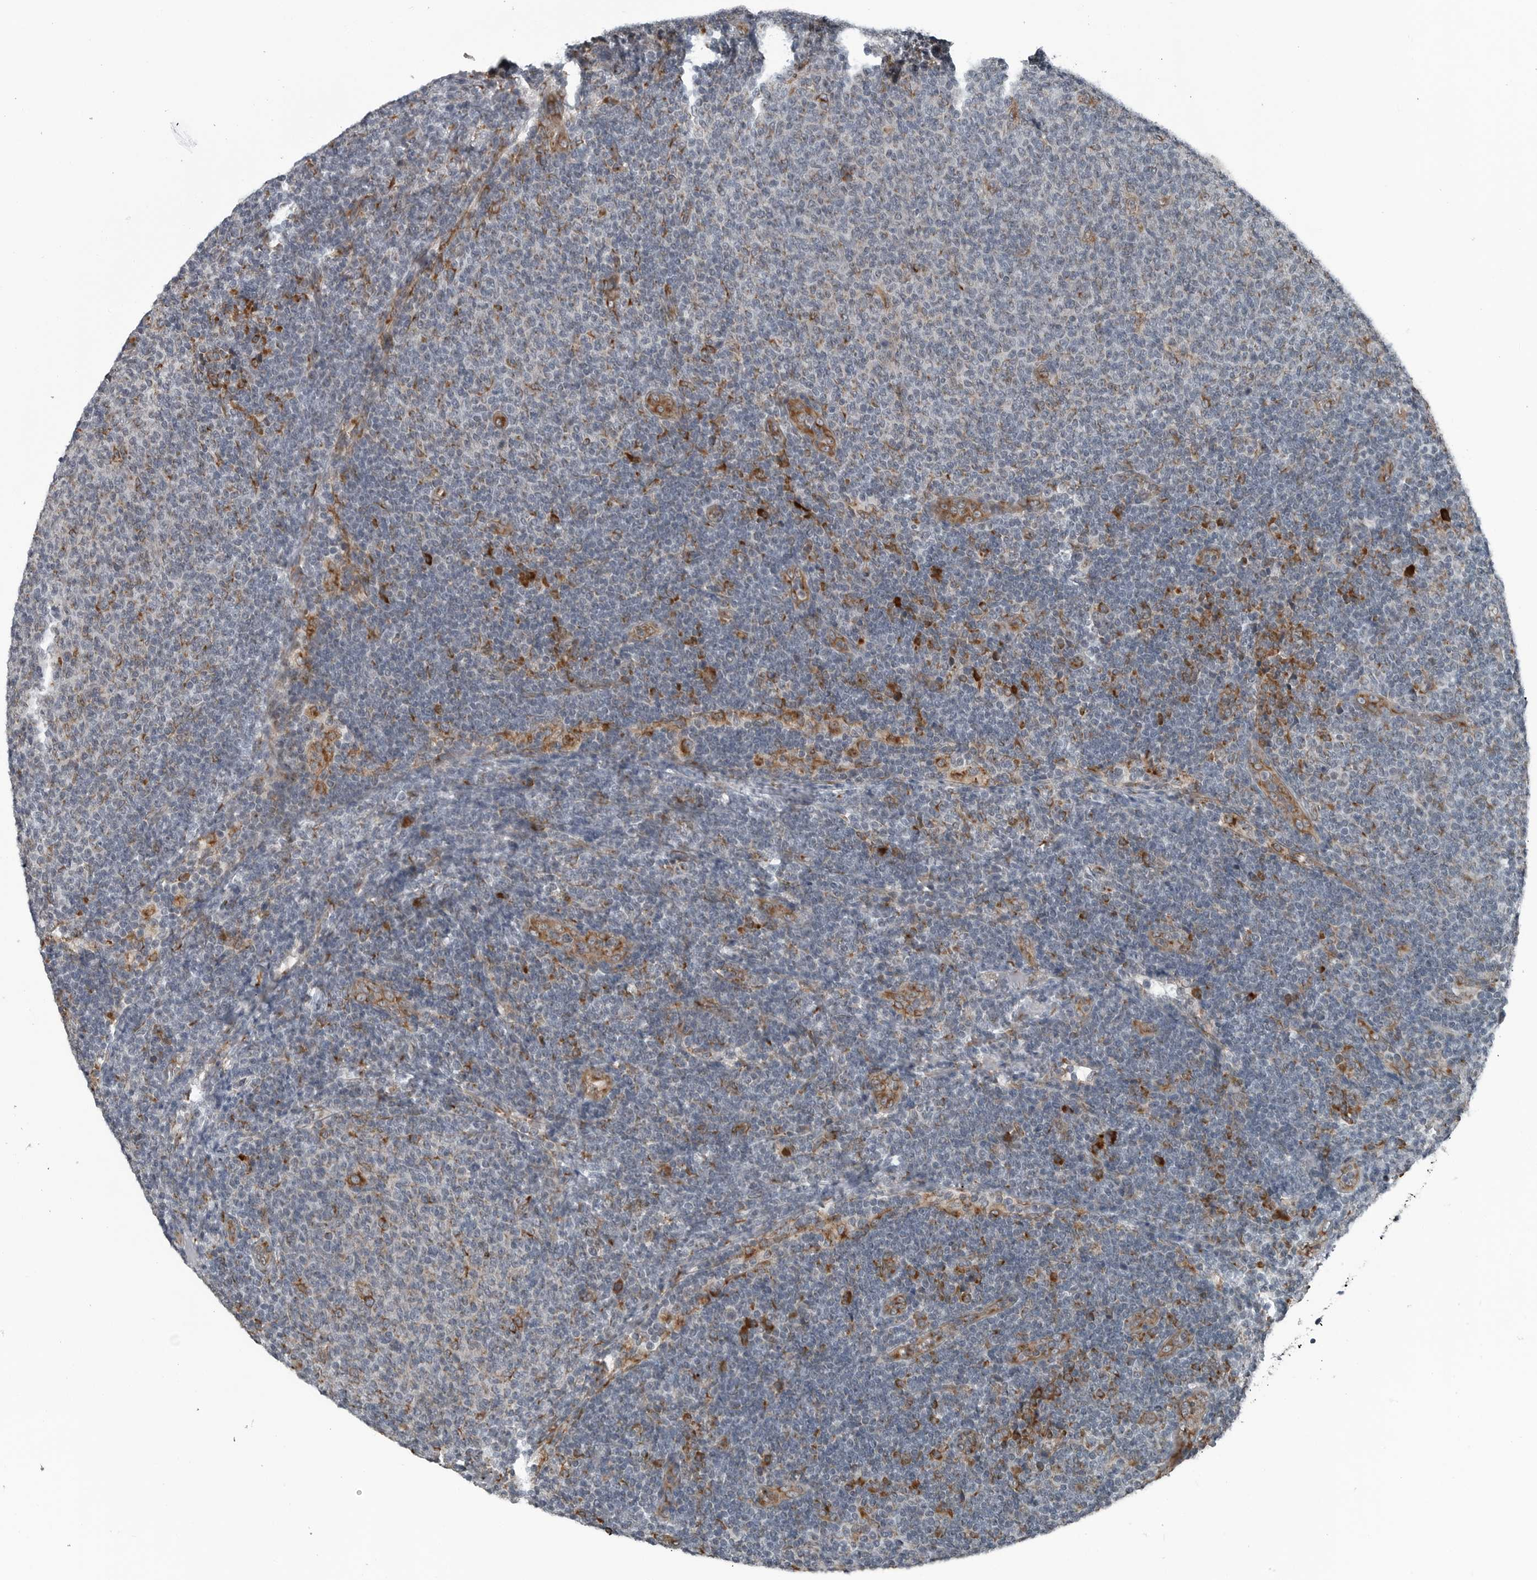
{"staining": {"intensity": "negative", "quantity": "none", "location": "none"}, "tissue": "lymphoma", "cell_type": "Tumor cells", "image_type": "cancer", "snomed": [{"axis": "morphology", "description": "Malignant lymphoma, non-Hodgkin's type, Low grade"}, {"axis": "topography", "description": "Lymph node"}], "caption": "Tumor cells show no significant protein expression in malignant lymphoma, non-Hodgkin's type (low-grade). (Stains: DAB (3,3'-diaminobenzidine) immunohistochemistry (IHC) with hematoxylin counter stain, Microscopy: brightfield microscopy at high magnification).", "gene": "CEP85", "patient": {"sex": "male", "age": 66}}